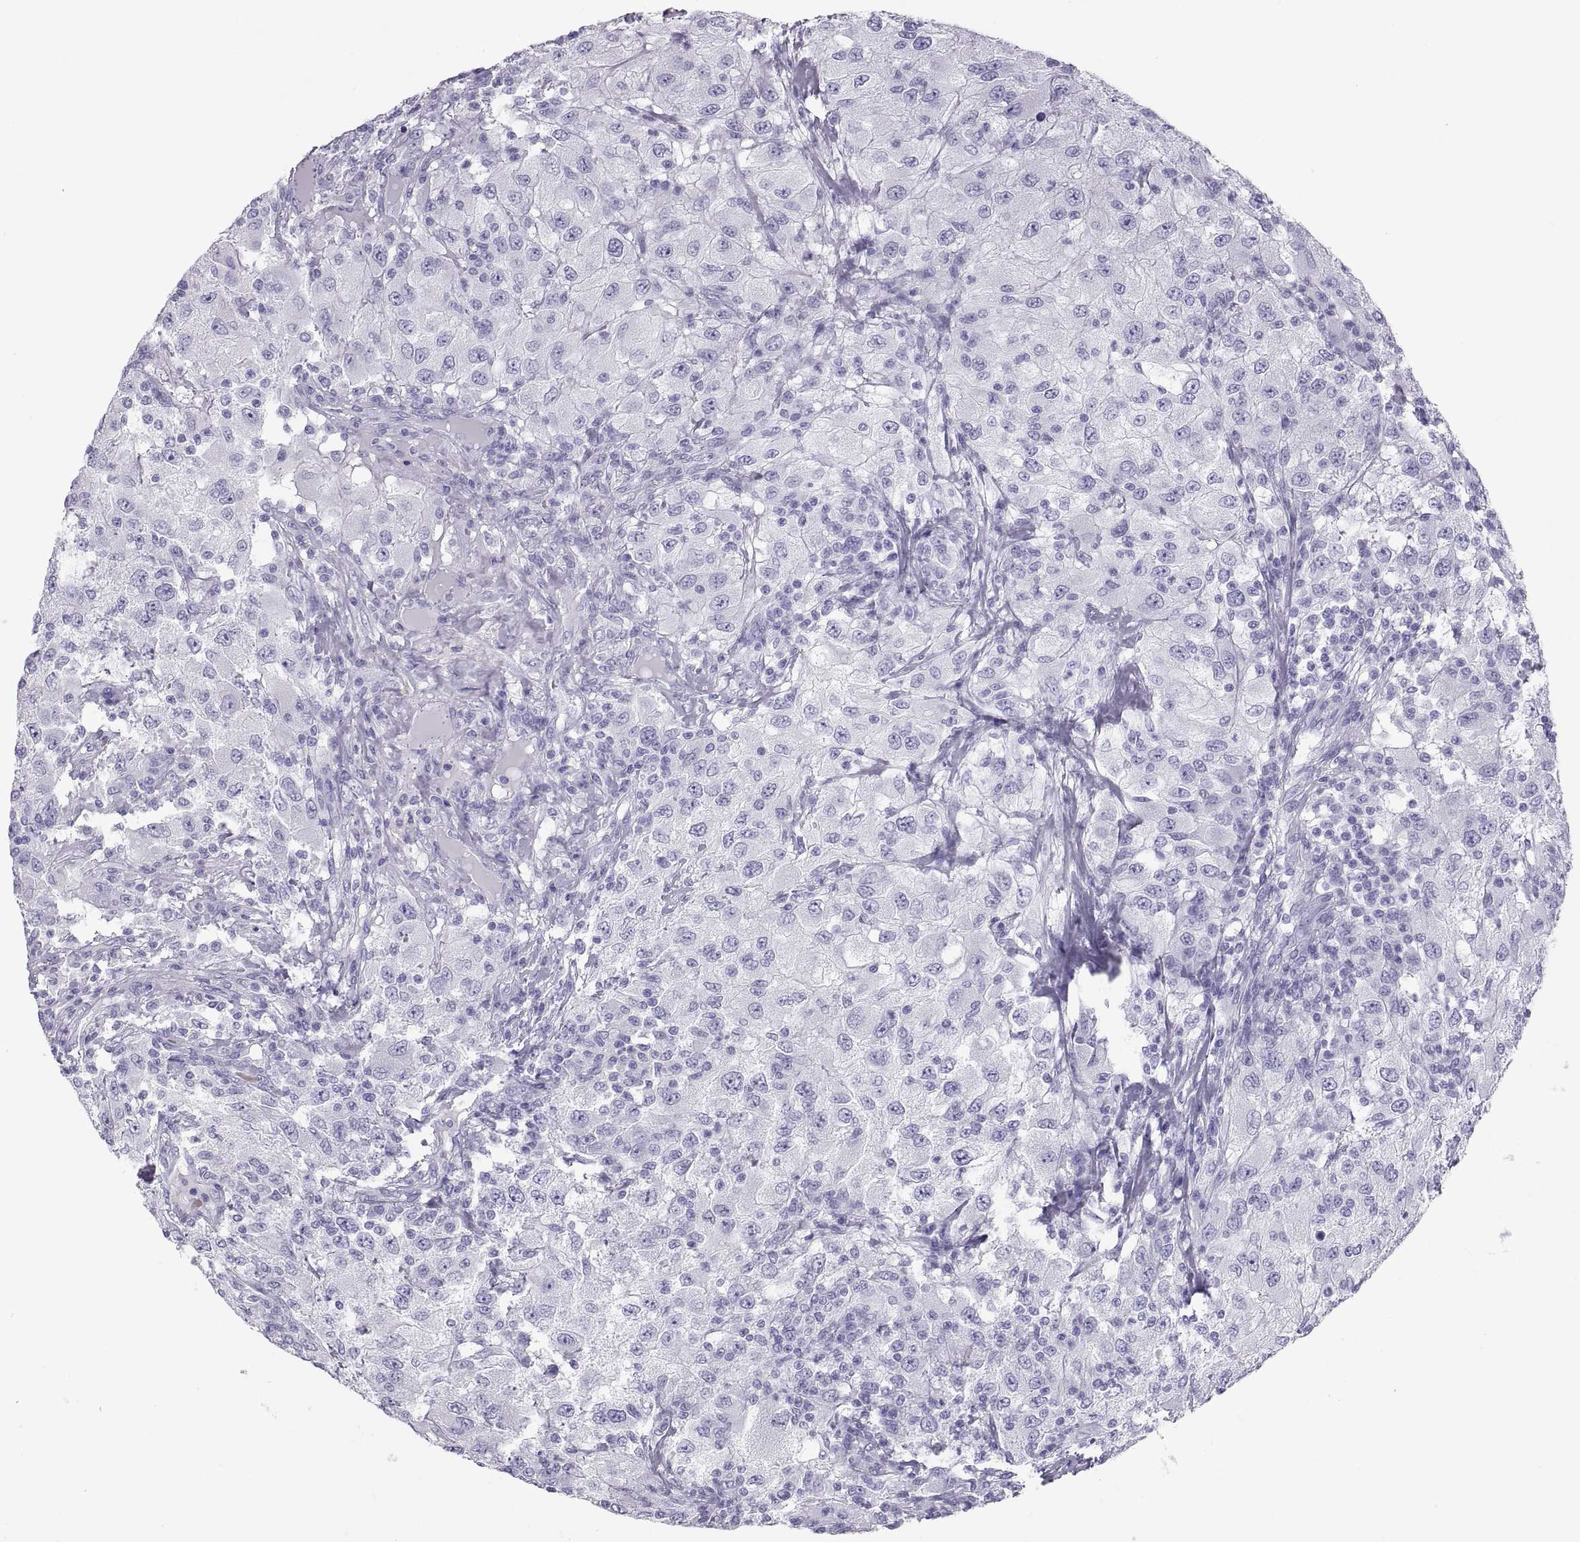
{"staining": {"intensity": "negative", "quantity": "none", "location": "none"}, "tissue": "renal cancer", "cell_type": "Tumor cells", "image_type": "cancer", "snomed": [{"axis": "morphology", "description": "Adenocarcinoma, NOS"}, {"axis": "topography", "description": "Kidney"}], "caption": "High magnification brightfield microscopy of renal cancer stained with DAB (3,3'-diaminobenzidine) (brown) and counterstained with hematoxylin (blue): tumor cells show no significant positivity. (Brightfield microscopy of DAB (3,3'-diaminobenzidine) immunohistochemistry (IHC) at high magnification).", "gene": "SEMG1", "patient": {"sex": "female", "age": 67}}